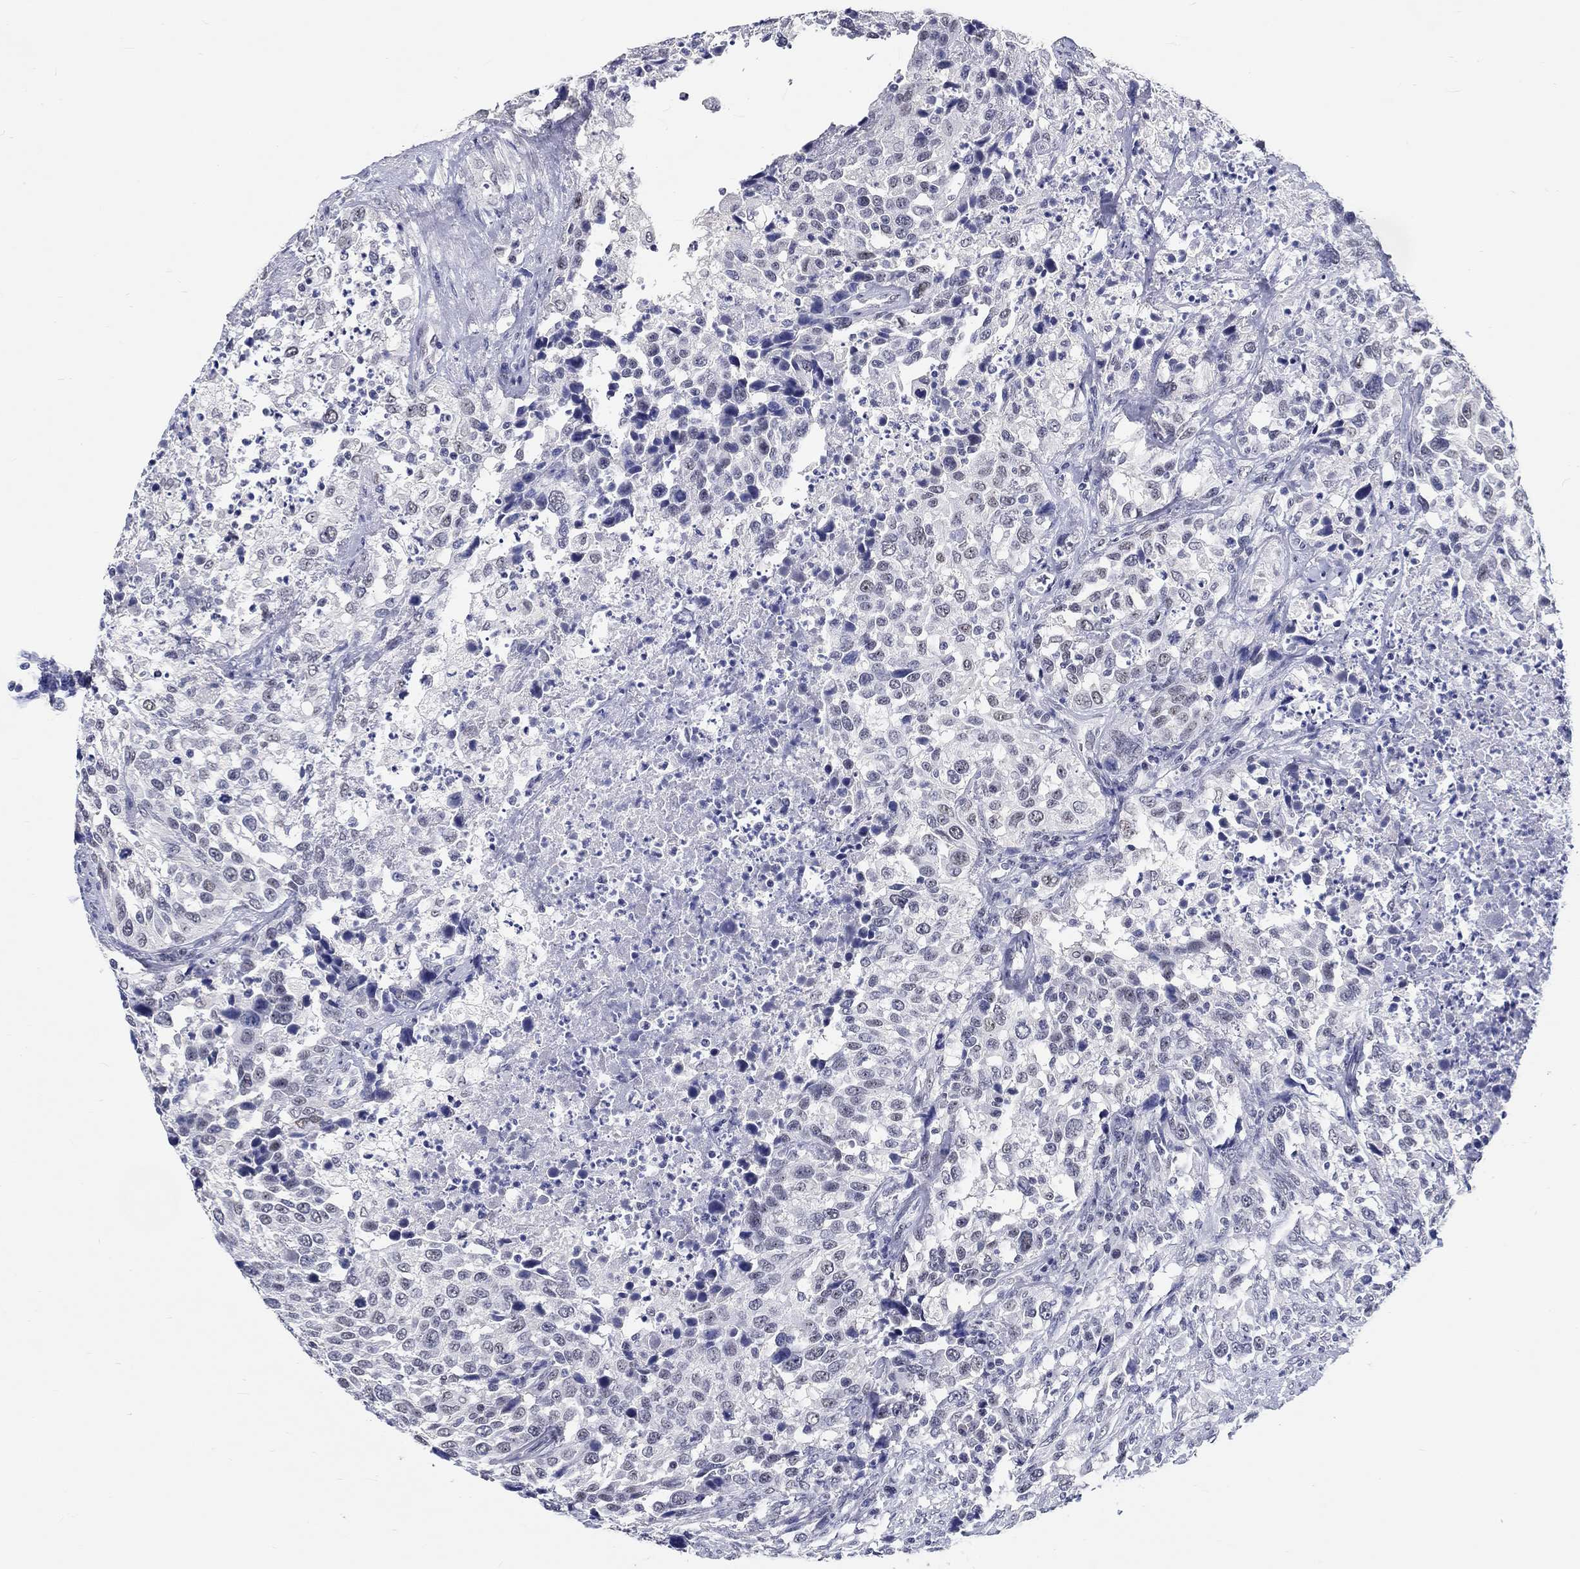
{"staining": {"intensity": "negative", "quantity": "none", "location": "none"}, "tissue": "urothelial cancer", "cell_type": "Tumor cells", "image_type": "cancer", "snomed": [{"axis": "morphology", "description": "Urothelial carcinoma, NOS"}, {"axis": "morphology", "description": "Urothelial carcinoma, High grade"}, {"axis": "topography", "description": "Urinary bladder"}], "caption": "A photomicrograph of urothelial cancer stained for a protein reveals no brown staining in tumor cells. The staining is performed using DAB (3,3'-diaminobenzidine) brown chromogen with nuclei counter-stained in using hematoxylin.", "gene": "GRIN1", "patient": {"sex": "female", "age": 64}}